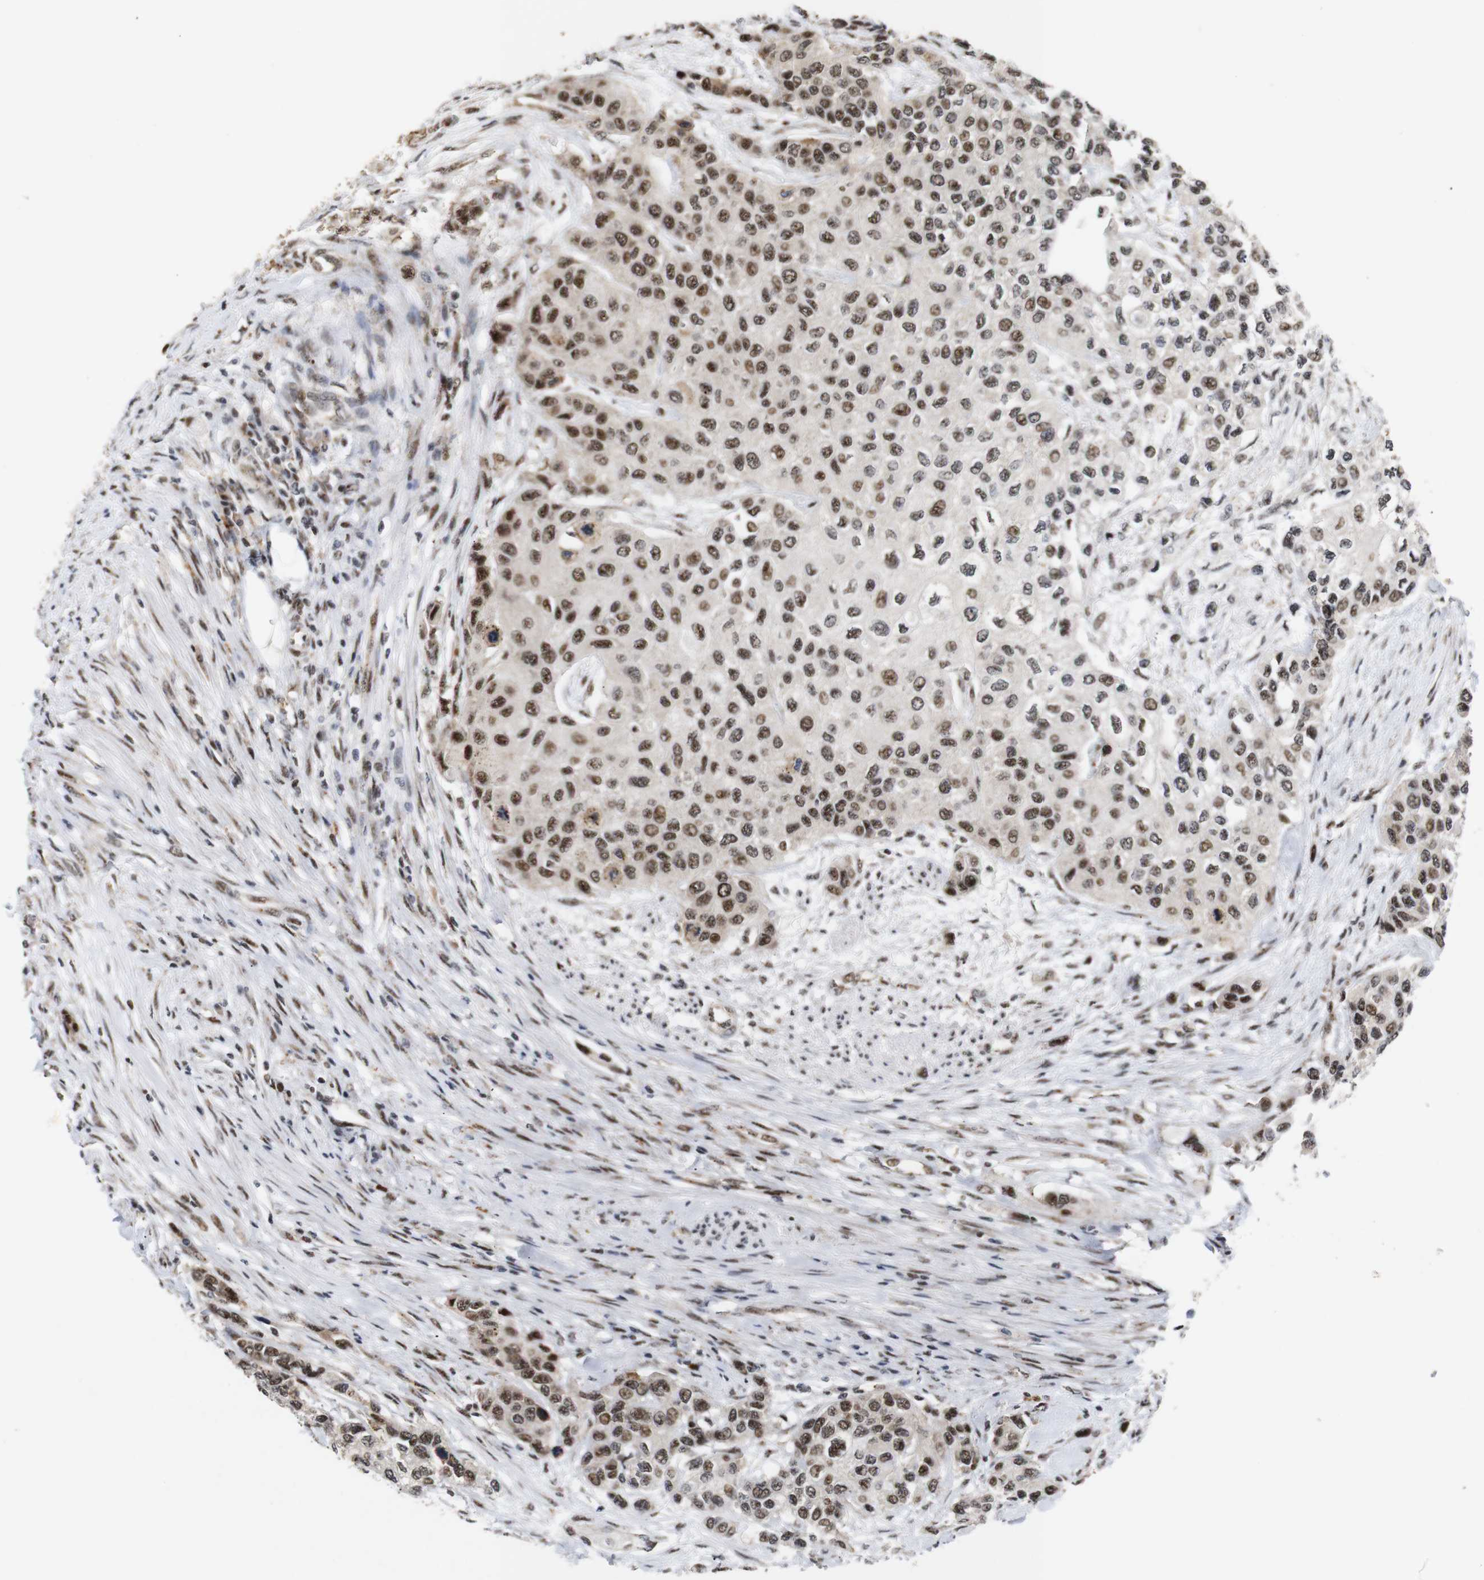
{"staining": {"intensity": "moderate", "quantity": ">75%", "location": "nuclear"}, "tissue": "urothelial cancer", "cell_type": "Tumor cells", "image_type": "cancer", "snomed": [{"axis": "morphology", "description": "Urothelial carcinoma, High grade"}, {"axis": "topography", "description": "Urinary bladder"}], "caption": "Tumor cells reveal medium levels of moderate nuclear positivity in approximately >75% of cells in human urothelial cancer. The staining was performed using DAB to visualize the protein expression in brown, while the nuclei were stained in blue with hematoxylin (Magnification: 20x).", "gene": "PYM1", "patient": {"sex": "female", "age": 56}}